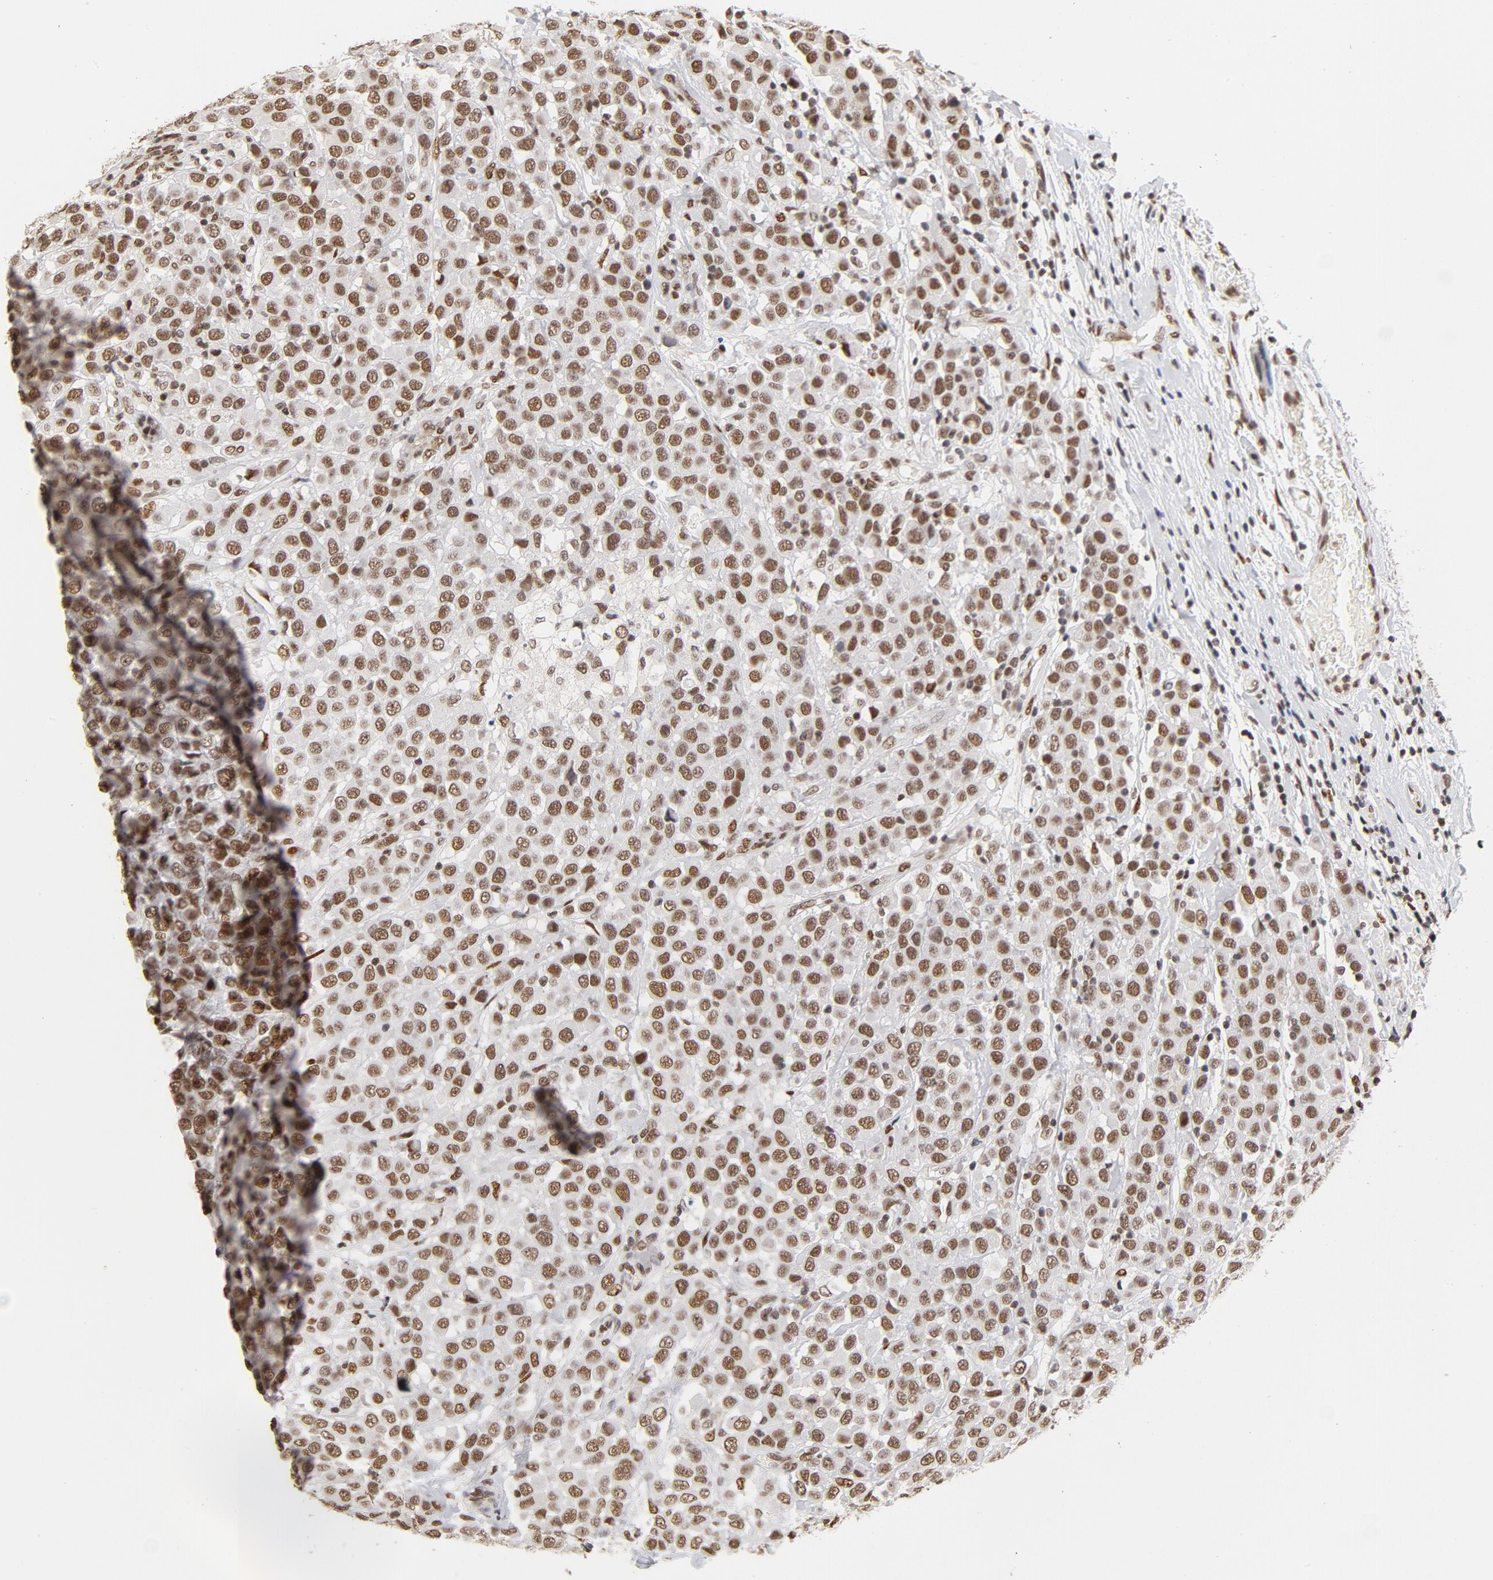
{"staining": {"intensity": "moderate", "quantity": ">75%", "location": "nuclear"}, "tissue": "breast cancer", "cell_type": "Tumor cells", "image_type": "cancer", "snomed": [{"axis": "morphology", "description": "Duct carcinoma"}, {"axis": "topography", "description": "Breast"}], "caption": "Infiltrating ductal carcinoma (breast) stained with immunohistochemistry (IHC) shows moderate nuclear expression in about >75% of tumor cells.", "gene": "TP53BP1", "patient": {"sex": "female", "age": 61}}